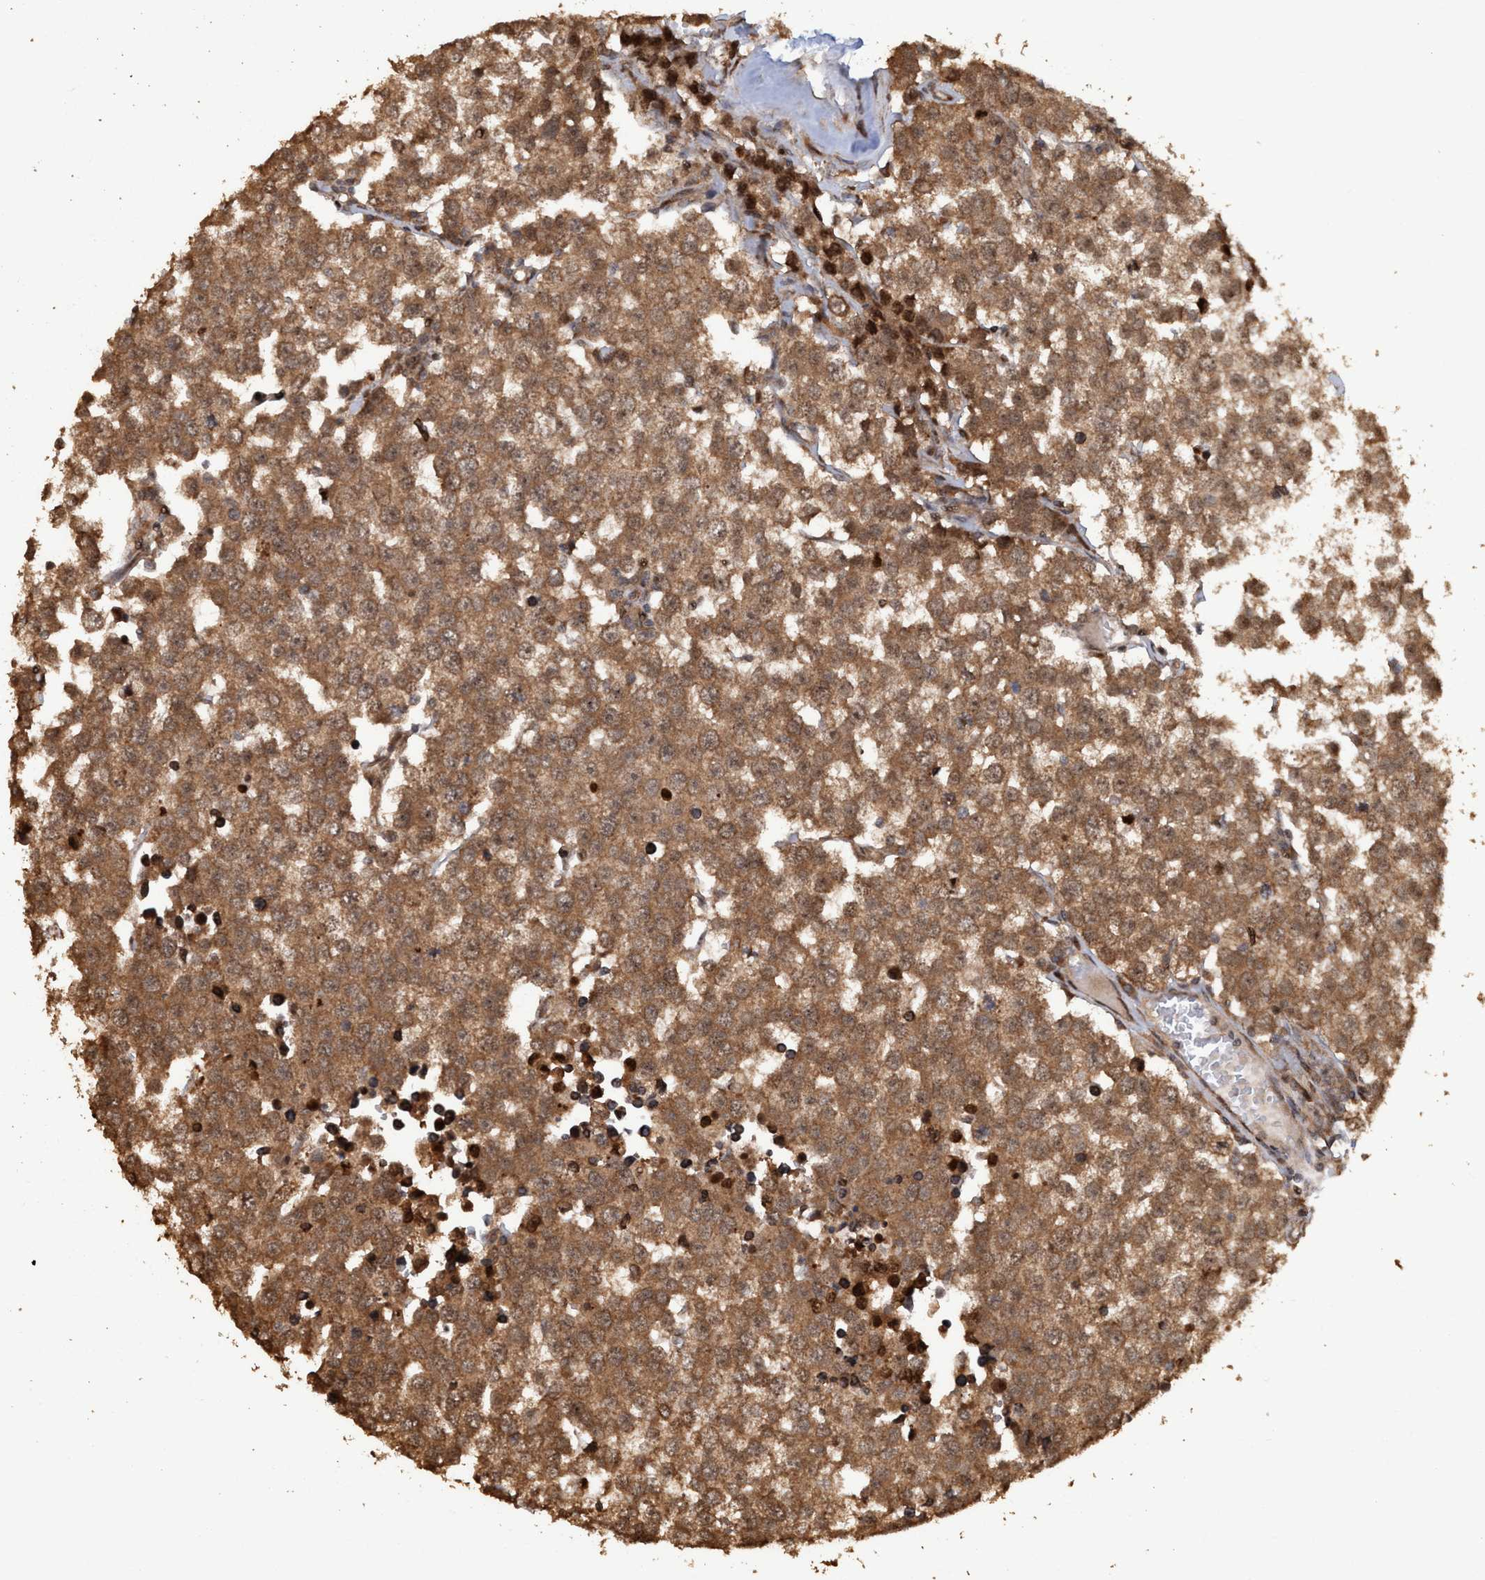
{"staining": {"intensity": "moderate", "quantity": ">75%", "location": "cytoplasmic/membranous"}, "tissue": "testis cancer", "cell_type": "Tumor cells", "image_type": "cancer", "snomed": [{"axis": "morphology", "description": "Seminoma, NOS"}, {"axis": "morphology", "description": "Carcinoma, Embryonal, NOS"}, {"axis": "topography", "description": "Testis"}], "caption": "Tumor cells reveal medium levels of moderate cytoplasmic/membranous staining in approximately >75% of cells in human testis embryonal carcinoma.", "gene": "TRPC7", "patient": {"sex": "male", "age": 52}}